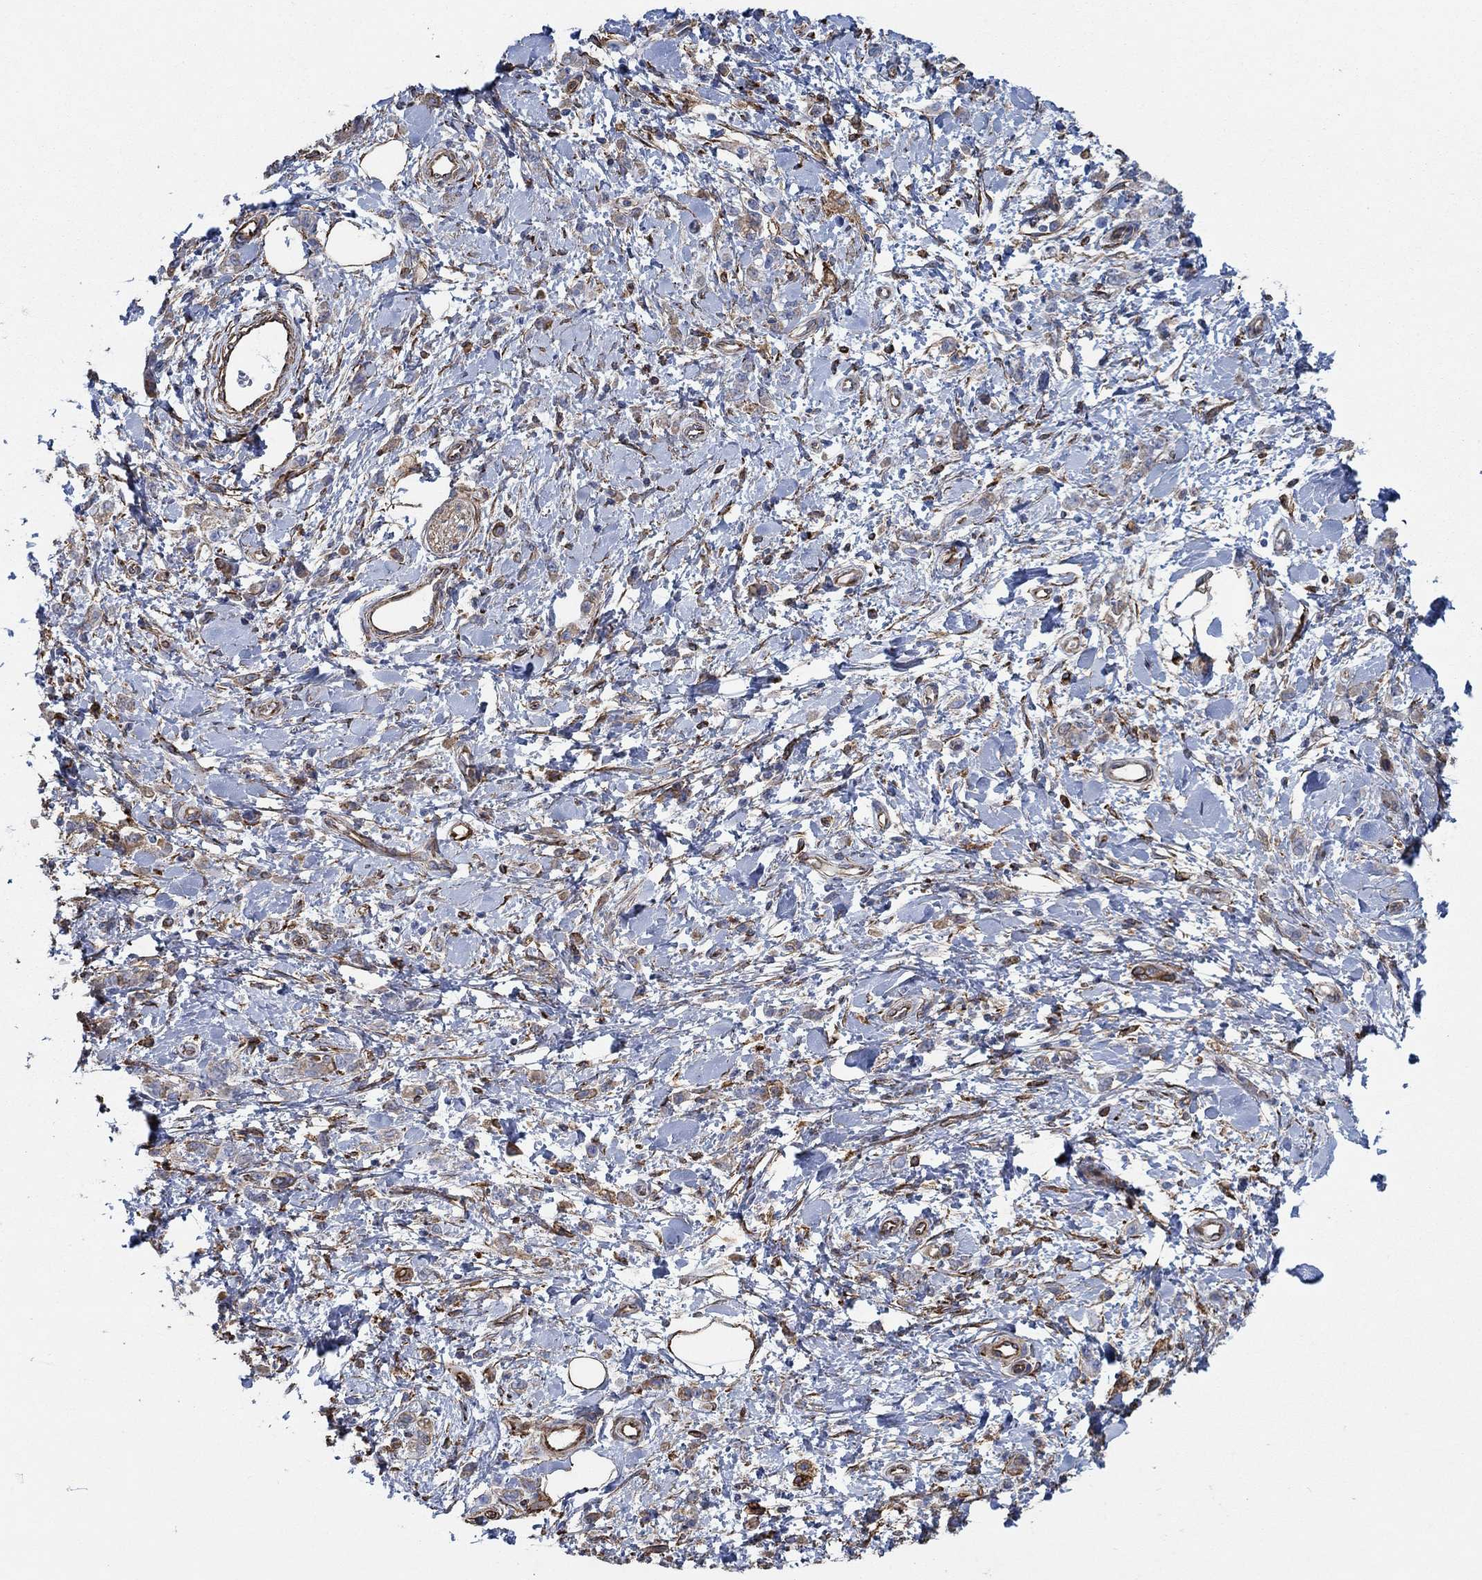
{"staining": {"intensity": "moderate", "quantity": "<25%", "location": "cytoplasmic/membranous,nuclear"}, "tissue": "stomach cancer", "cell_type": "Tumor cells", "image_type": "cancer", "snomed": [{"axis": "morphology", "description": "Adenocarcinoma, NOS"}, {"axis": "topography", "description": "Stomach"}], "caption": "Tumor cells demonstrate moderate cytoplasmic/membranous and nuclear positivity in about <25% of cells in stomach cancer.", "gene": "STC2", "patient": {"sex": "male", "age": 77}}